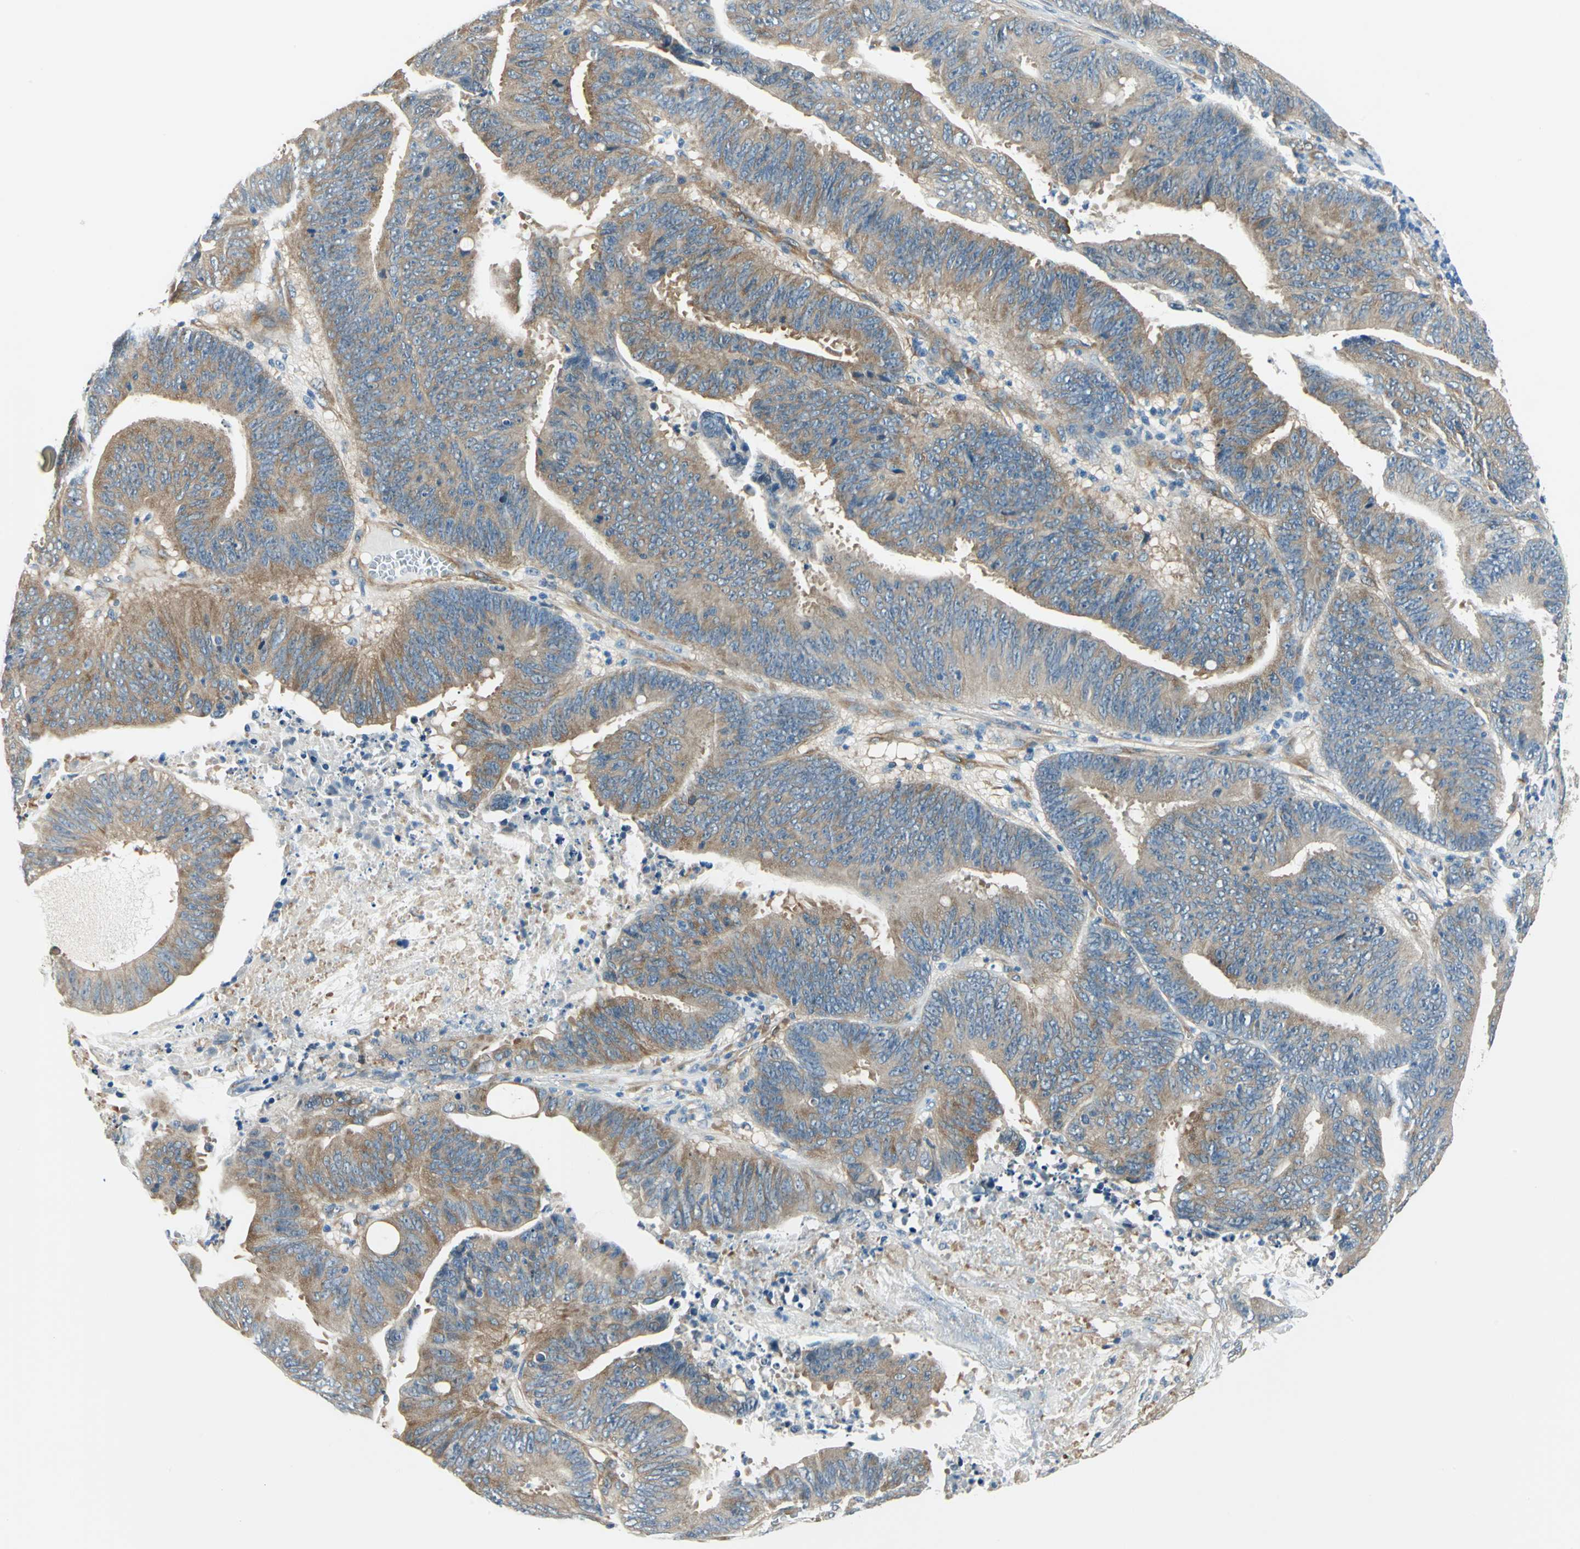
{"staining": {"intensity": "moderate", "quantity": ">75%", "location": "cytoplasmic/membranous"}, "tissue": "colorectal cancer", "cell_type": "Tumor cells", "image_type": "cancer", "snomed": [{"axis": "morphology", "description": "Adenocarcinoma, NOS"}, {"axis": "topography", "description": "Colon"}], "caption": "This is an image of IHC staining of colorectal adenocarcinoma, which shows moderate staining in the cytoplasmic/membranous of tumor cells.", "gene": "CDC42EP1", "patient": {"sex": "male", "age": 45}}